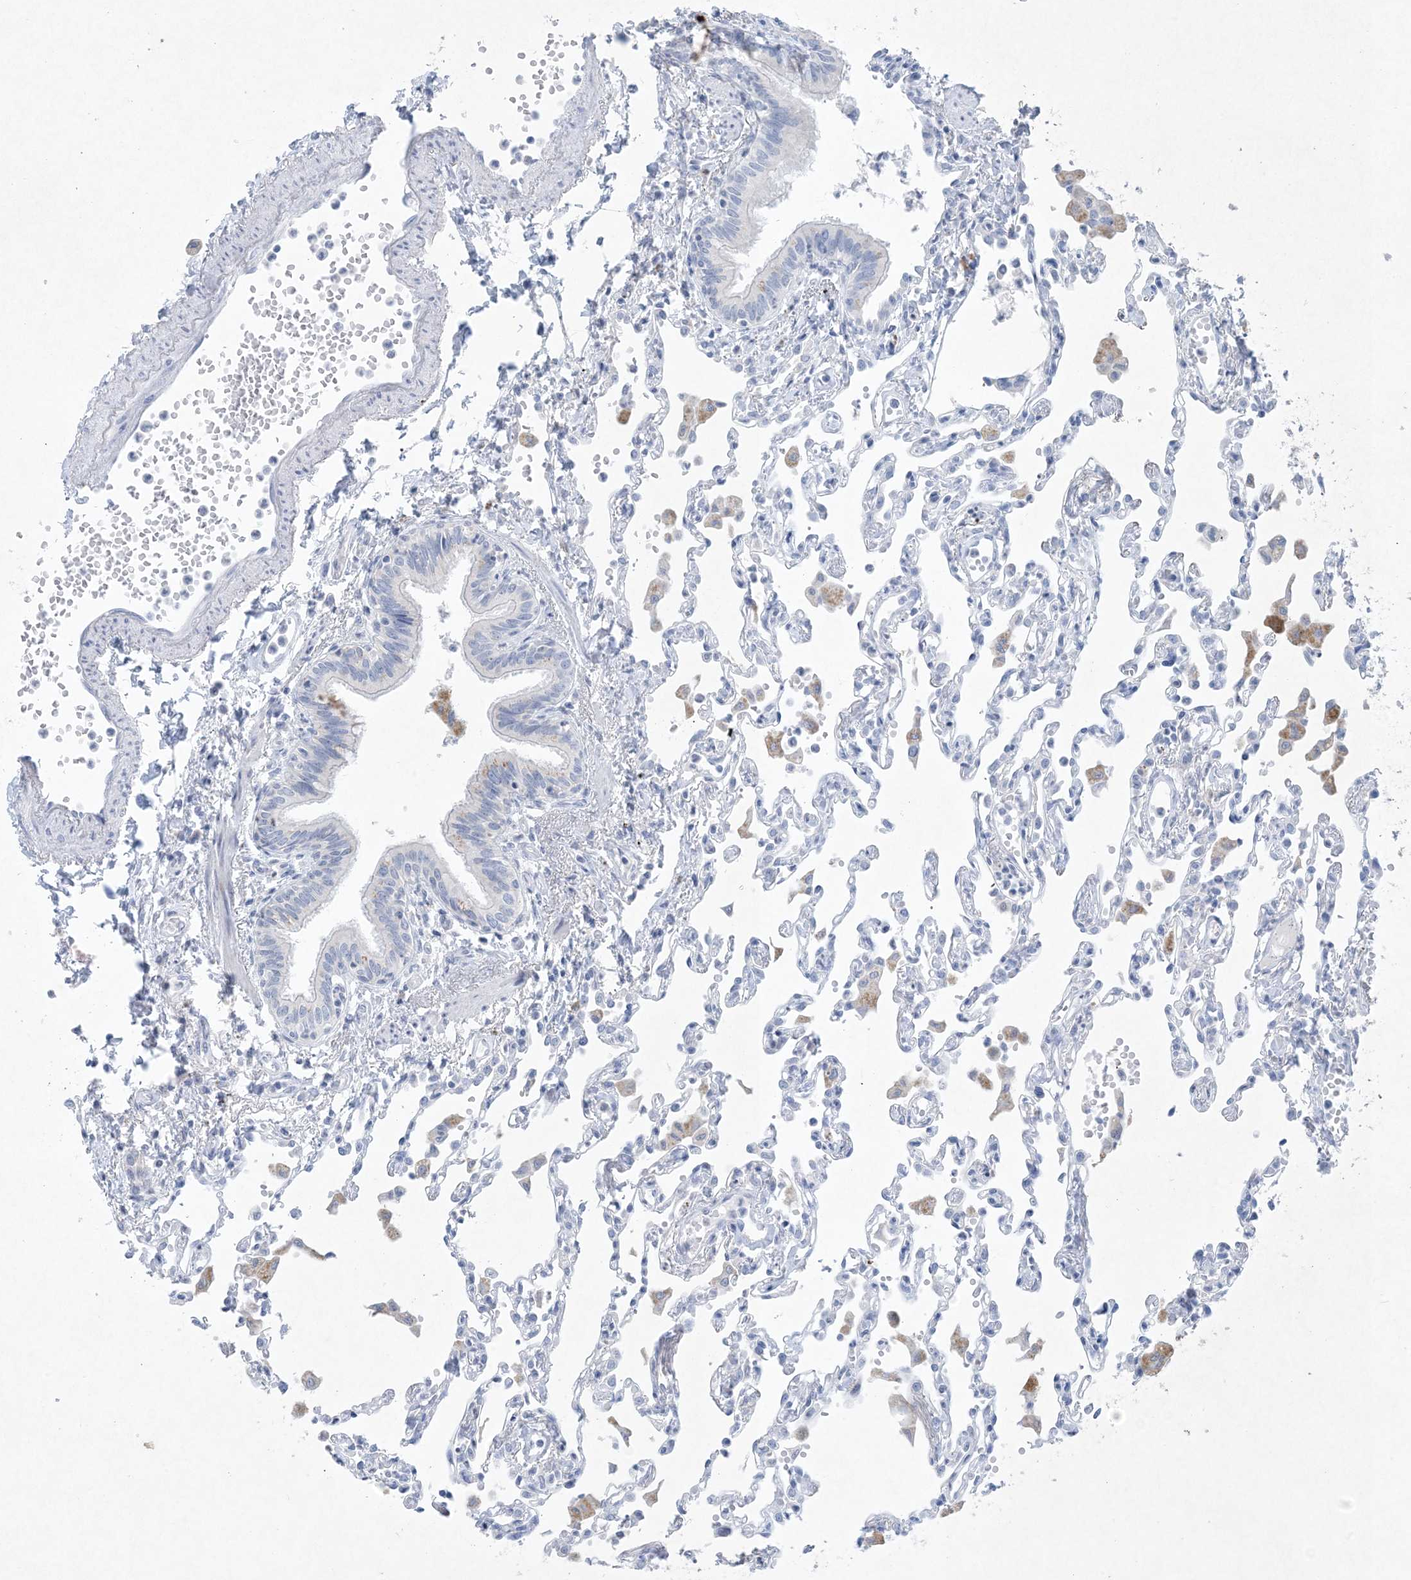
{"staining": {"intensity": "negative", "quantity": "none", "location": "none"}, "tissue": "lung", "cell_type": "Alveolar cells", "image_type": "normal", "snomed": [{"axis": "morphology", "description": "Normal tissue, NOS"}, {"axis": "topography", "description": "Bronchus"}, {"axis": "topography", "description": "Lung"}], "caption": "Protein analysis of benign lung shows no significant expression in alveolar cells. (DAB (3,3'-diaminobenzidine) IHC visualized using brightfield microscopy, high magnification).", "gene": "GABRG1", "patient": {"sex": "female", "age": 49}}